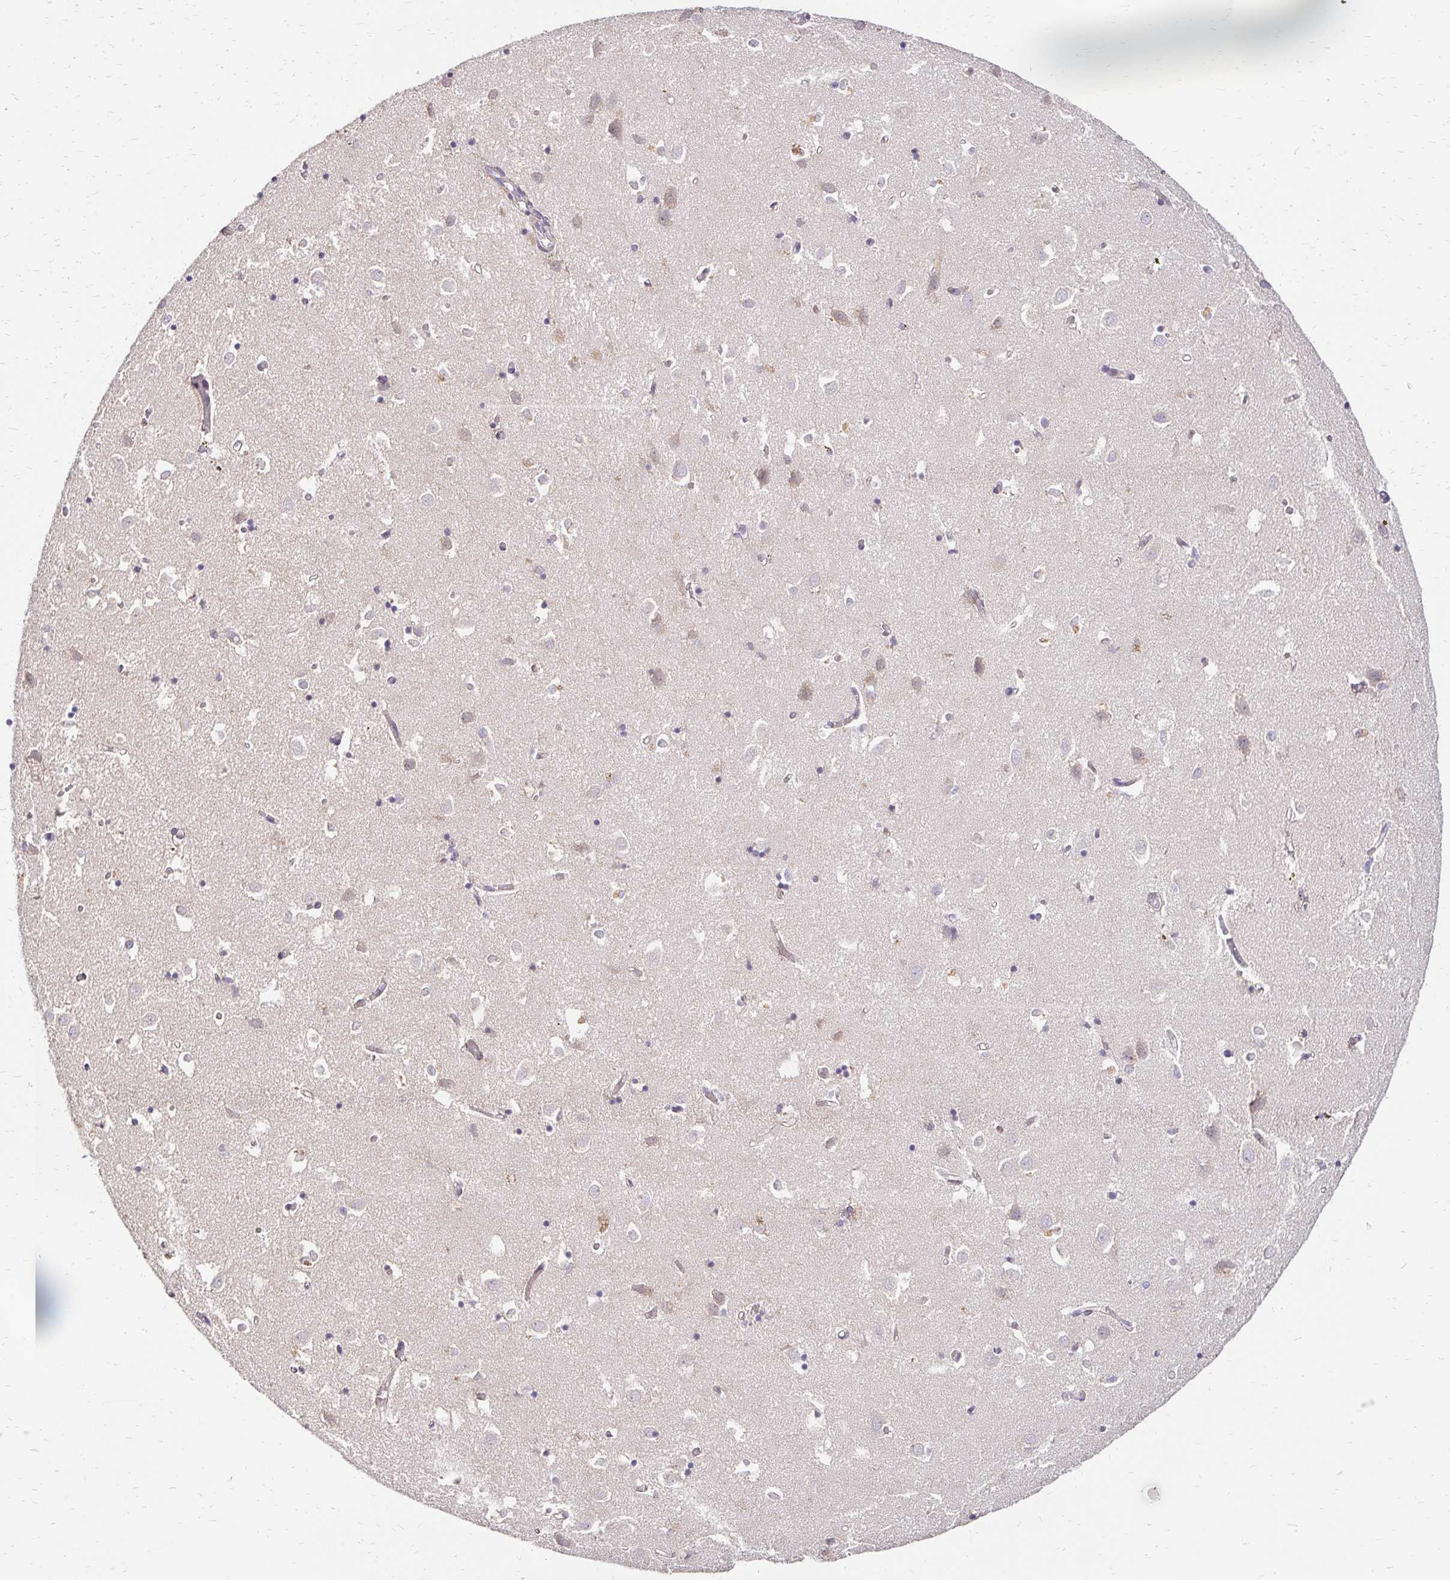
{"staining": {"intensity": "weak", "quantity": "<25%", "location": "cytoplasmic/membranous"}, "tissue": "caudate", "cell_type": "Glial cells", "image_type": "normal", "snomed": [{"axis": "morphology", "description": "Normal tissue, NOS"}, {"axis": "topography", "description": "Lateral ventricle wall"}], "caption": "The histopathology image reveals no significant expression in glial cells of caudate.", "gene": "PRIMA1", "patient": {"sex": "male", "age": 70}}